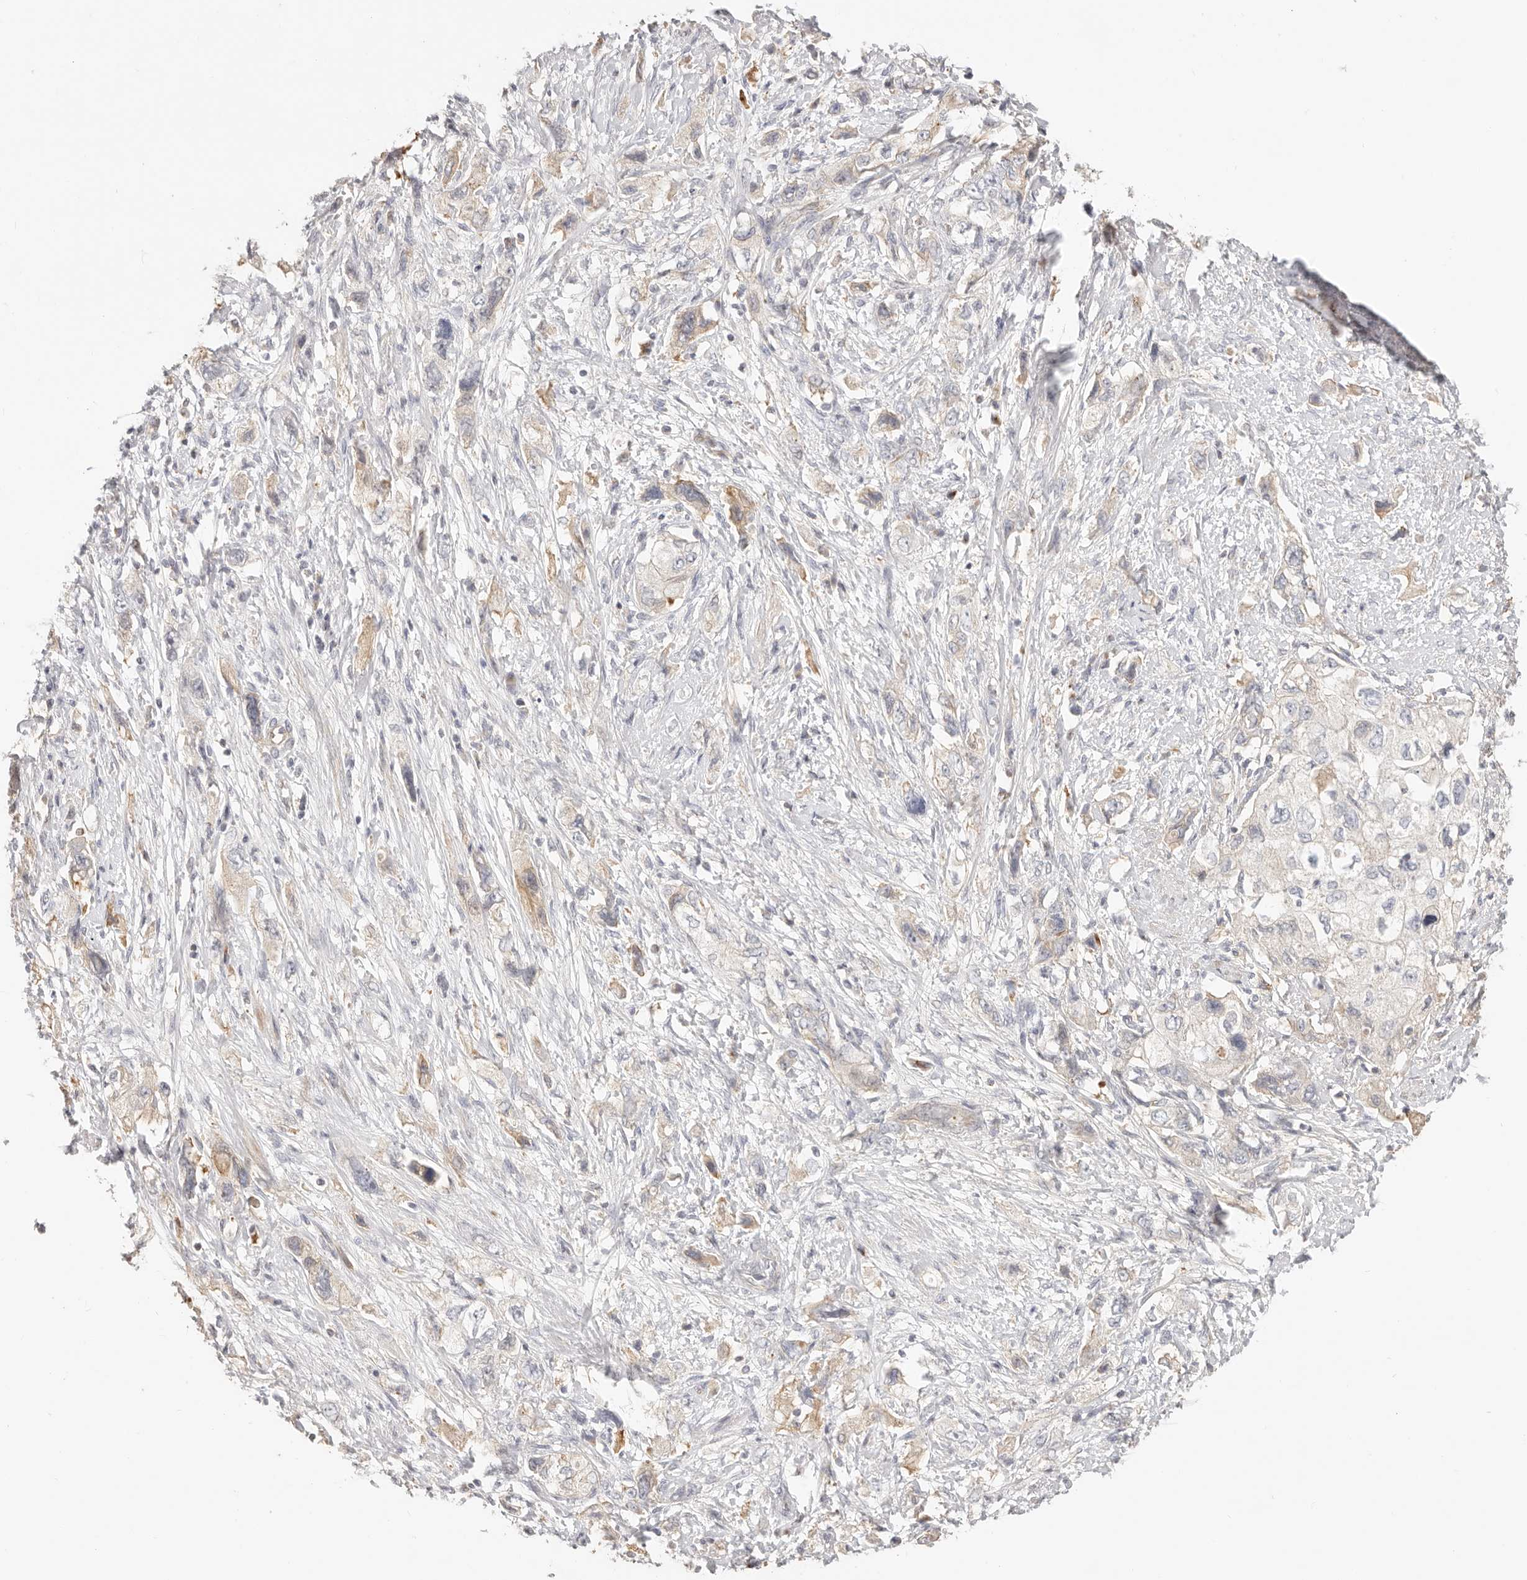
{"staining": {"intensity": "weak", "quantity": "25%-75%", "location": "cytoplasmic/membranous"}, "tissue": "pancreatic cancer", "cell_type": "Tumor cells", "image_type": "cancer", "snomed": [{"axis": "morphology", "description": "Adenocarcinoma, NOS"}, {"axis": "topography", "description": "Pancreas"}], "caption": "Pancreatic cancer (adenocarcinoma) was stained to show a protein in brown. There is low levels of weak cytoplasmic/membranous staining in approximately 25%-75% of tumor cells. Nuclei are stained in blue.", "gene": "DTNBP1", "patient": {"sex": "female", "age": 73}}